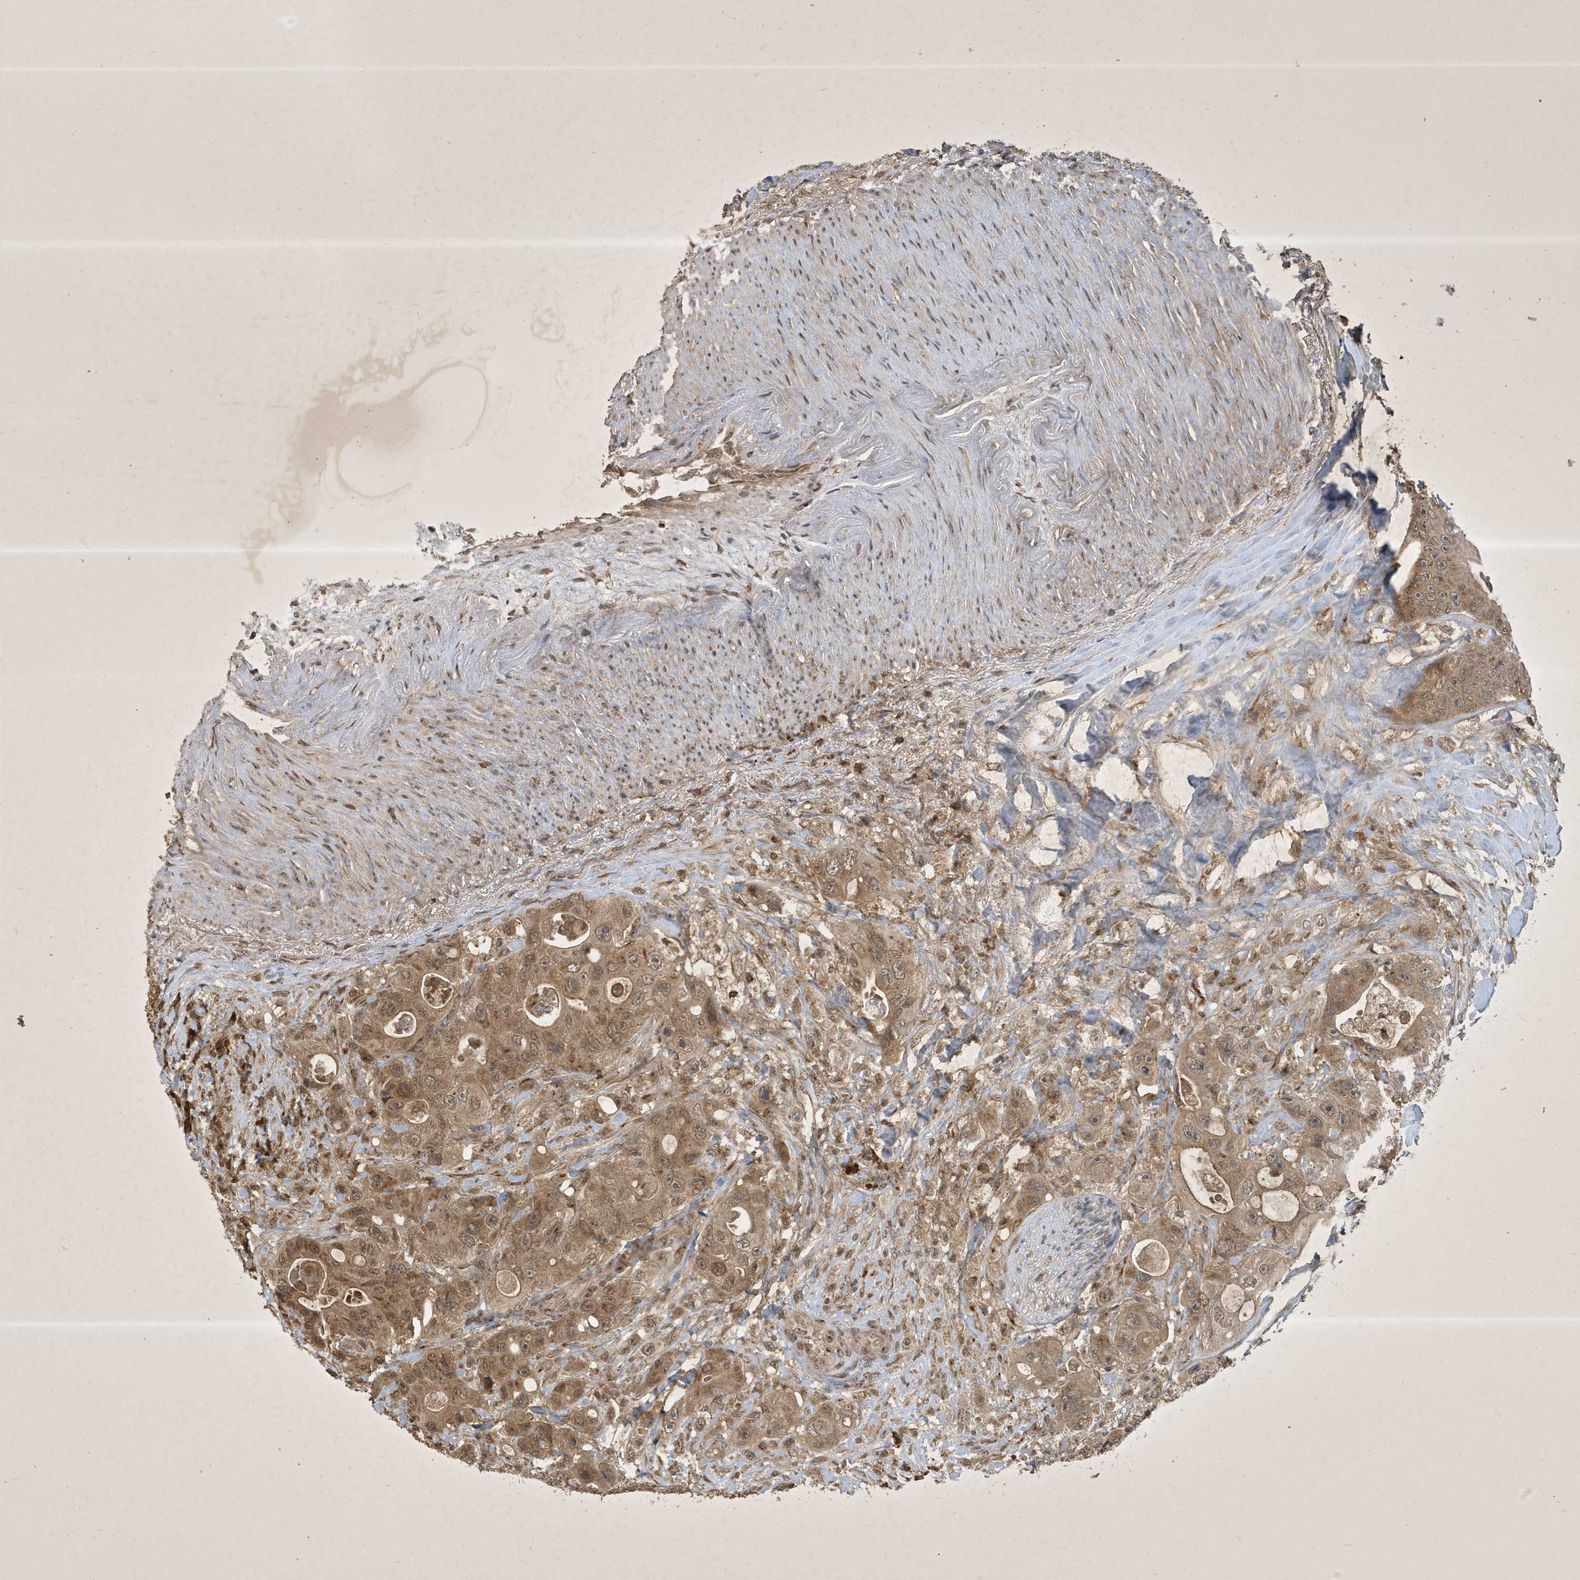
{"staining": {"intensity": "moderate", "quantity": ">75%", "location": "cytoplasmic/membranous"}, "tissue": "colorectal cancer", "cell_type": "Tumor cells", "image_type": "cancer", "snomed": [{"axis": "morphology", "description": "Adenocarcinoma, NOS"}, {"axis": "topography", "description": "Colon"}], "caption": "Tumor cells display medium levels of moderate cytoplasmic/membranous expression in approximately >75% of cells in human adenocarcinoma (colorectal).", "gene": "STX10", "patient": {"sex": "female", "age": 46}}